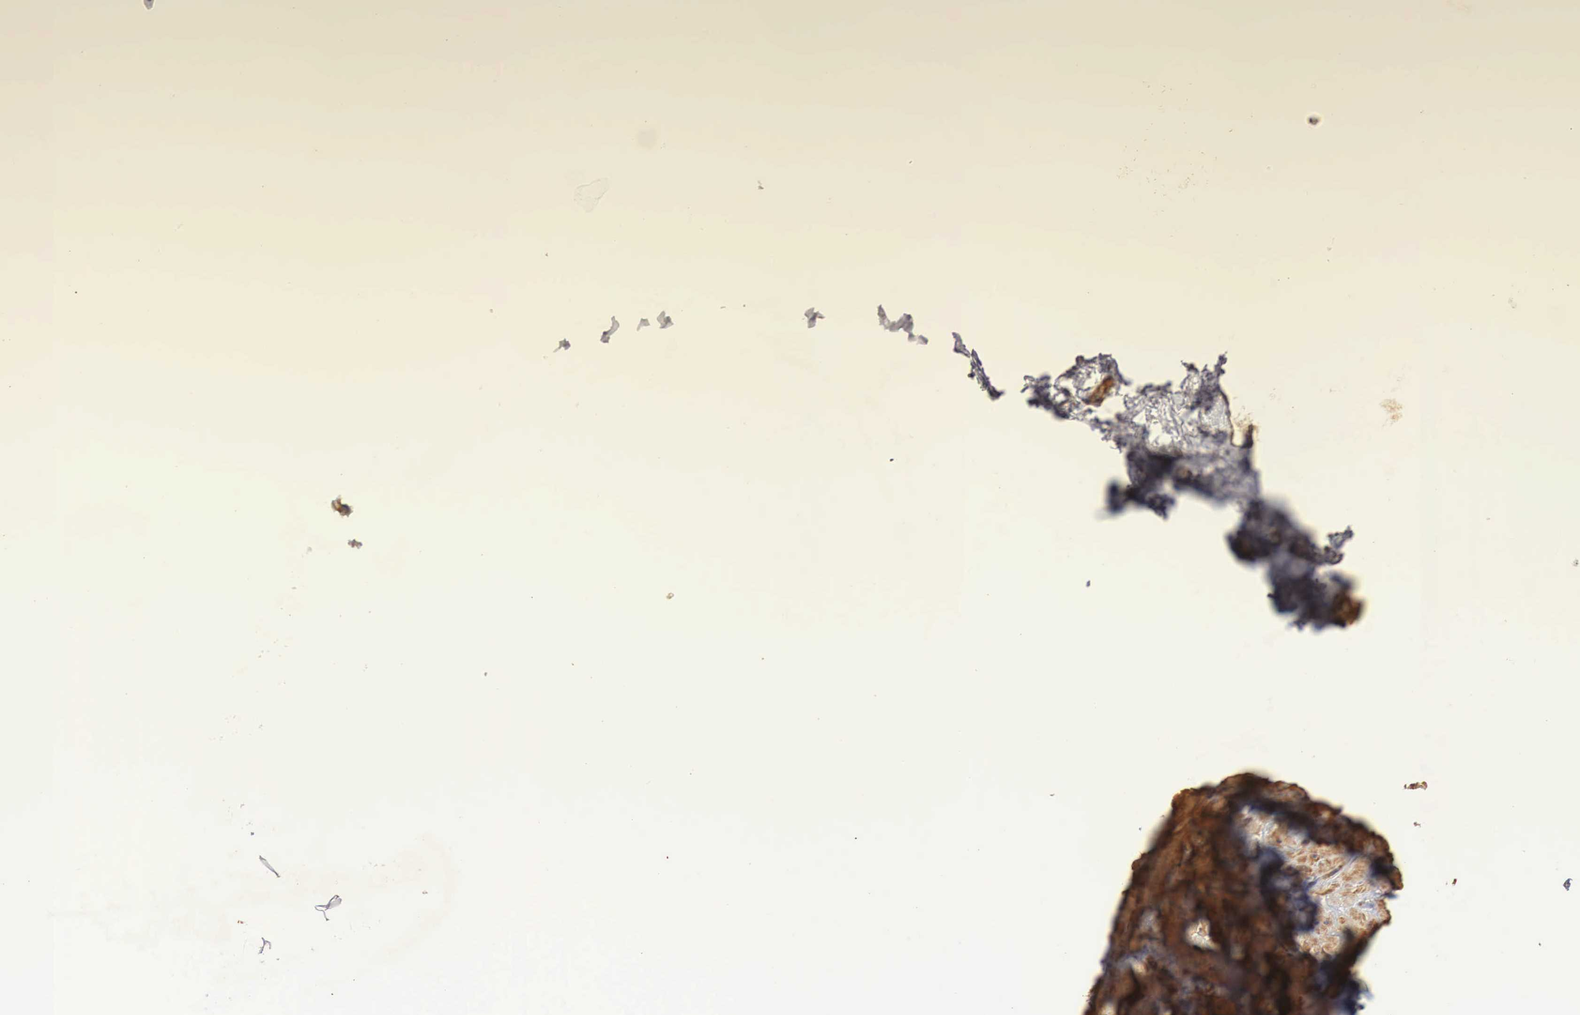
{"staining": {"intensity": "moderate", "quantity": ">75%", "location": "cytoplasmic/membranous"}, "tissue": "epididymis", "cell_type": "Glandular cells", "image_type": "normal", "snomed": [{"axis": "morphology", "description": "Normal tissue, NOS"}, {"axis": "topography", "description": "Epididymis"}], "caption": "Immunohistochemistry staining of unremarkable epididymis, which shows medium levels of moderate cytoplasmic/membranous expression in approximately >75% of glandular cells indicating moderate cytoplasmic/membranous protein staining. The staining was performed using DAB (brown) for protein detection and nuclei were counterstained in hematoxylin (blue).", "gene": "ARMCX4", "patient": {"sex": "male", "age": 52}}